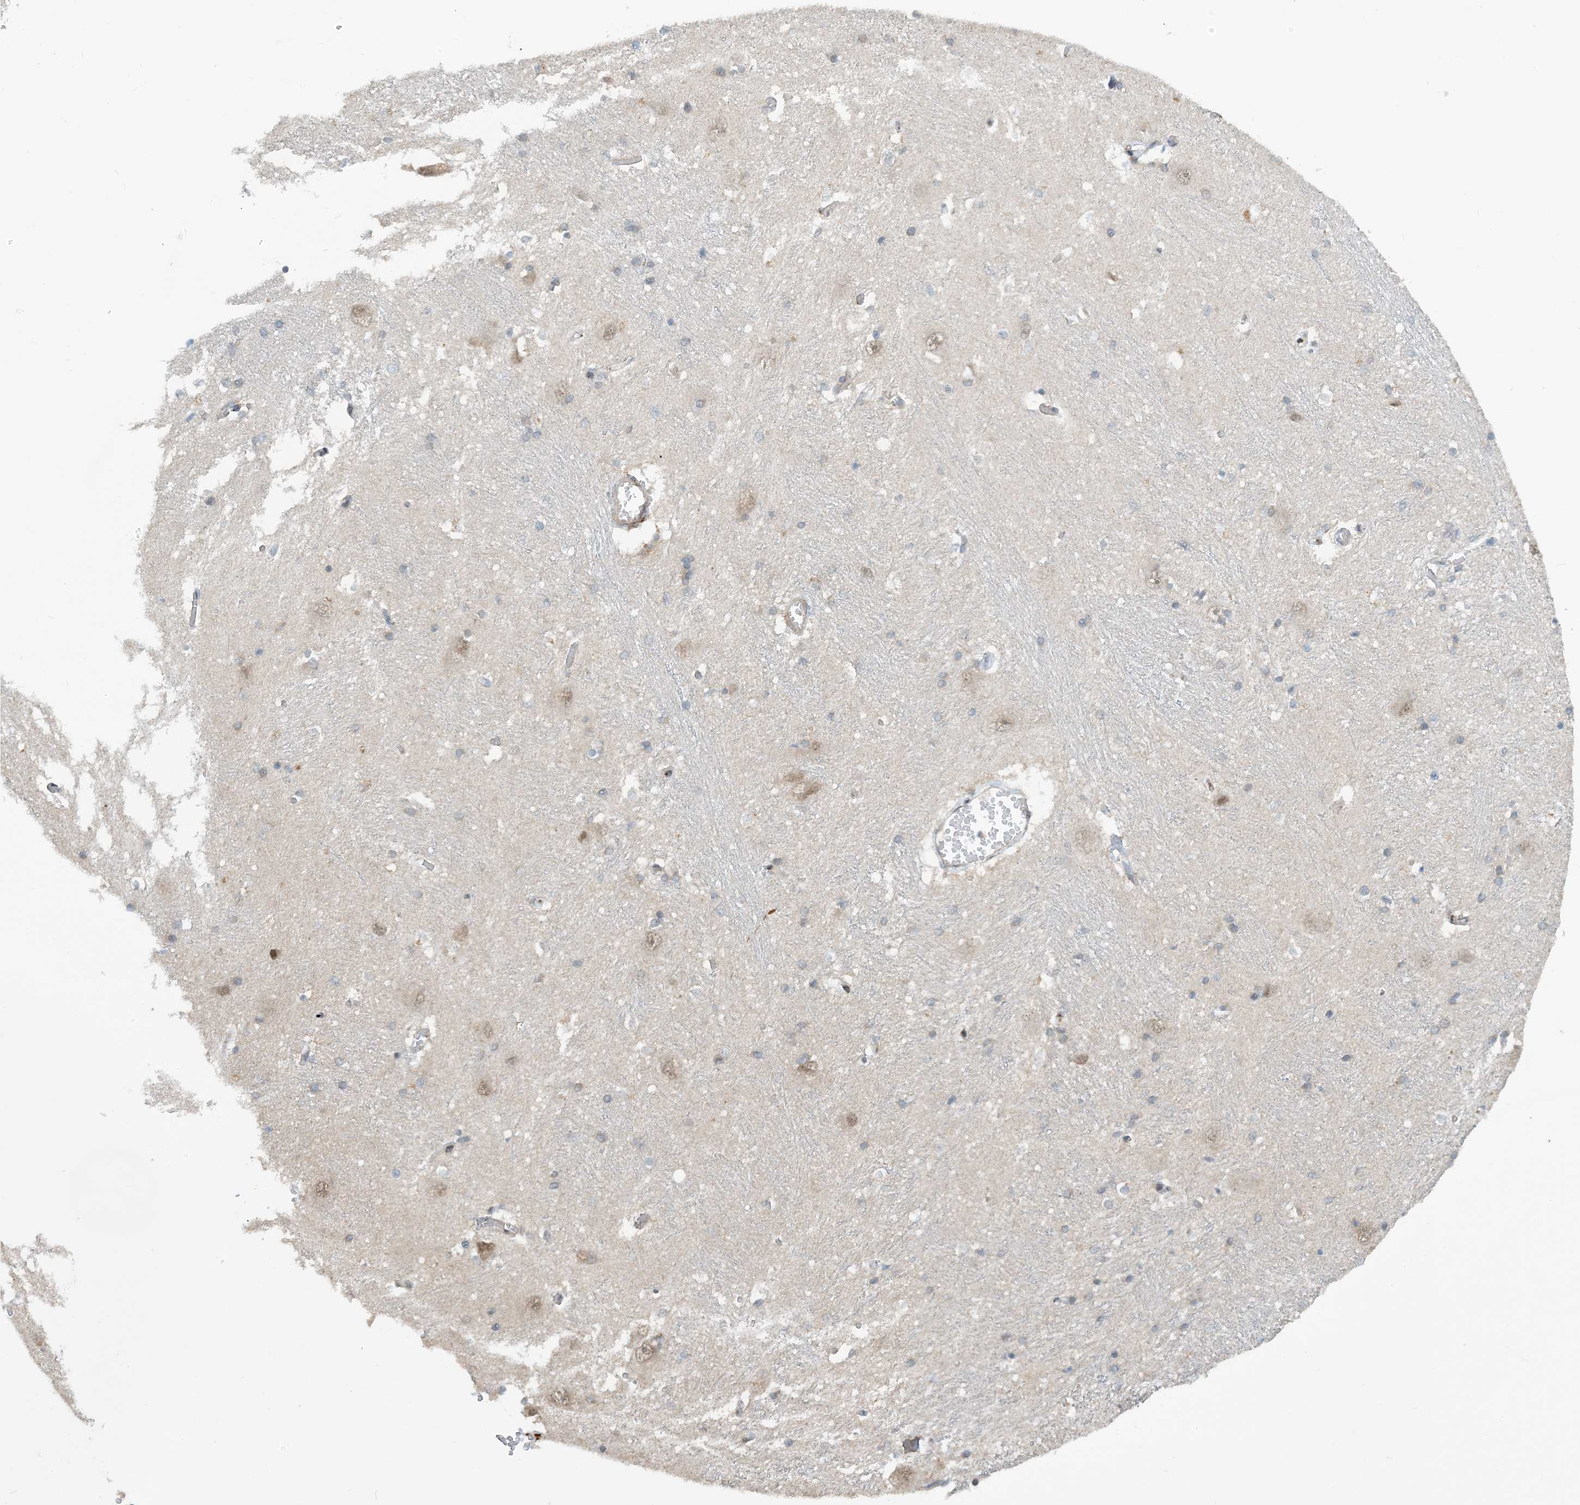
{"staining": {"intensity": "weak", "quantity": "25%-75%", "location": "cytoplasmic/membranous"}, "tissue": "caudate", "cell_type": "Glial cells", "image_type": "normal", "snomed": [{"axis": "morphology", "description": "Normal tissue, NOS"}, {"axis": "topography", "description": "Lateral ventricle wall"}], "caption": "Immunohistochemical staining of unremarkable human caudate reveals 25%-75% levels of weak cytoplasmic/membranous protein expression in approximately 25%-75% of glial cells.", "gene": "PHOSPHO2", "patient": {"sex": "male", "age": 37}}